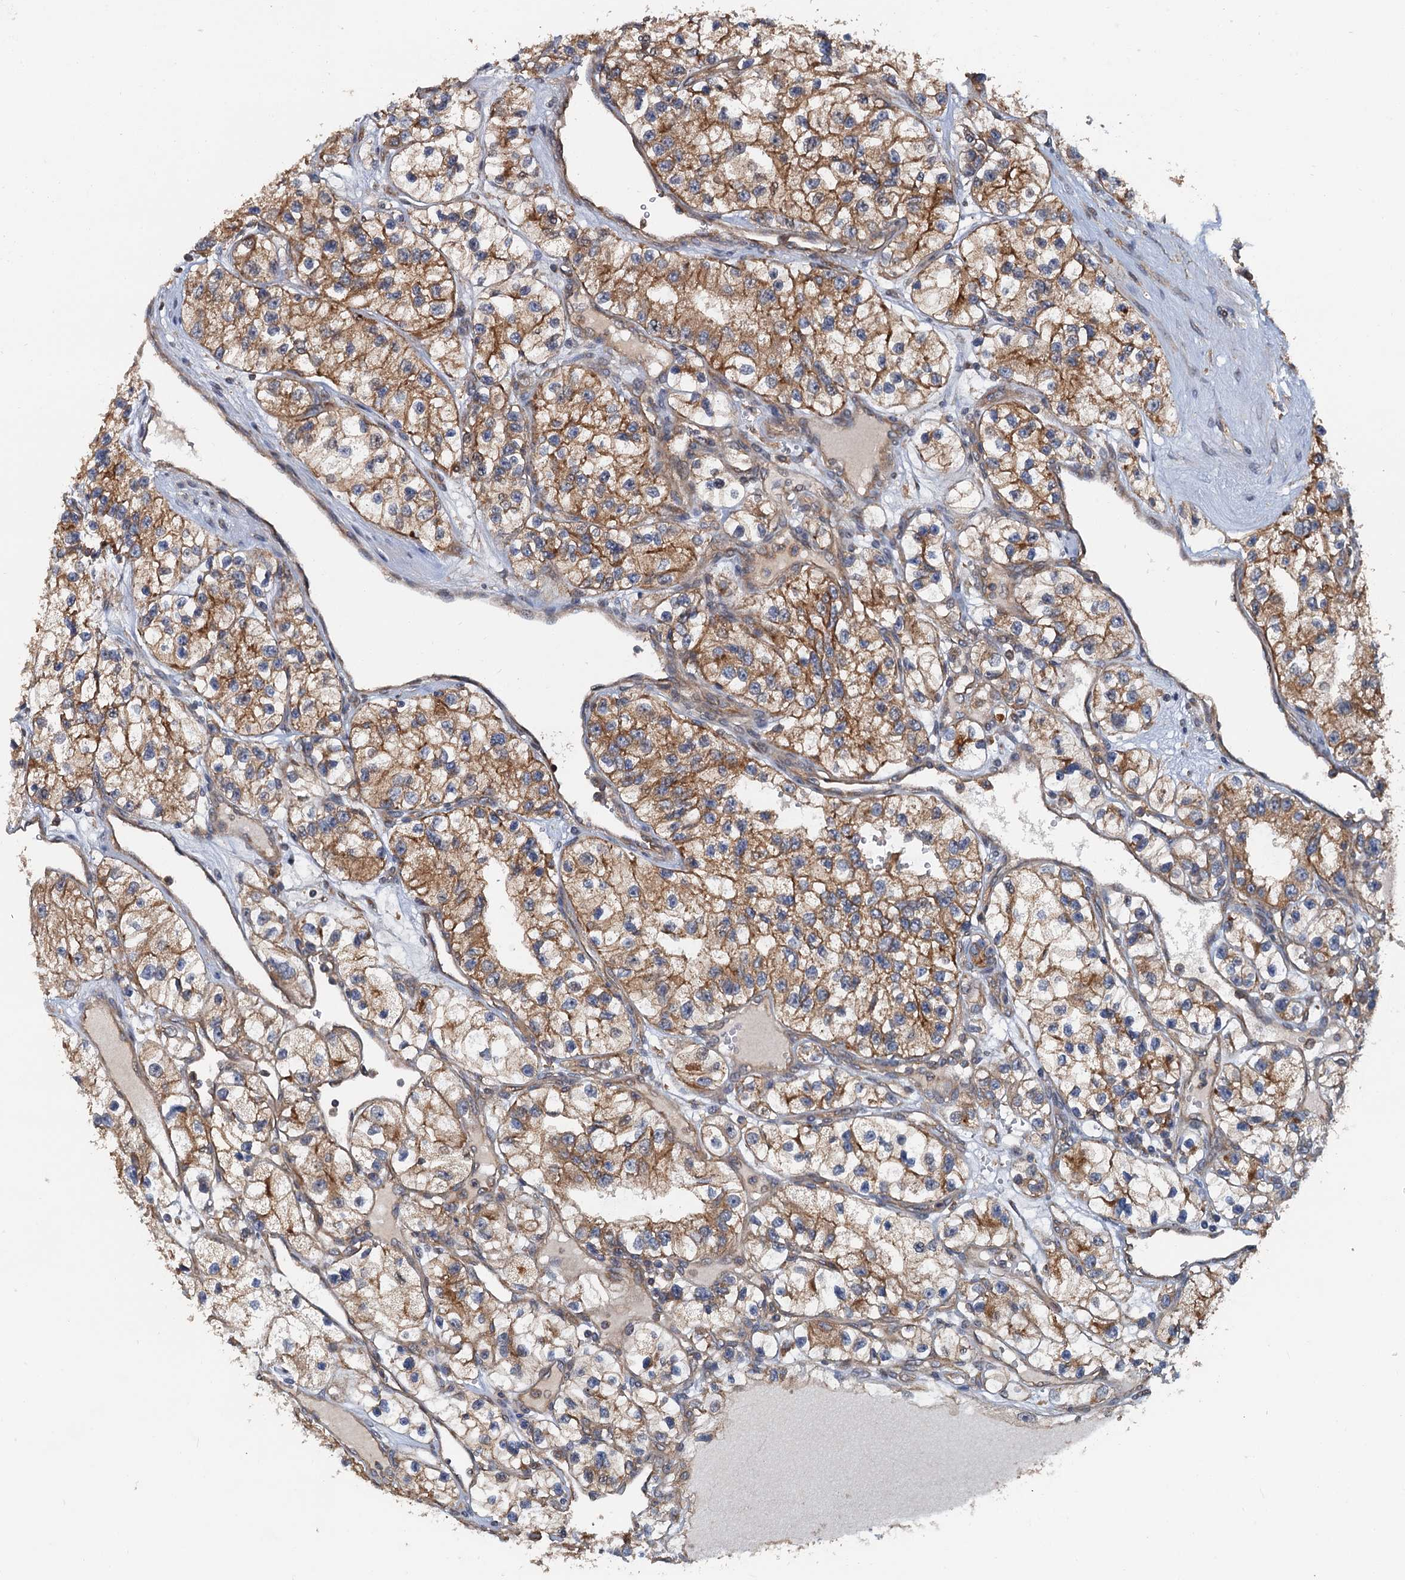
{"staining": {"intensity": "moderate", "quantity": ">75%", "location": "cytoplasmic/membranous"}, "tissue": "renal cancer", "cell_type": "Tumor cells", "image_type": "cancer", "snomed": [{"axis": "morphology", "description": "Adenocarcinoma, NOS"}, {"axis": "topography", "description": "Kidney"}], "caption": "High-magnification brightfield microscopy of renal cancer (adenocarcinoma) stained with DAB (3,3'-diaminobenzidine) (brown) and counterstained with hematoxylin (blue). tumor cells exhibit moderate cytoplasmic/membranous expression is identified in approximately>75% of cells.", "gene": "COG3", "patient": {"sex": "female", "age": 57}}